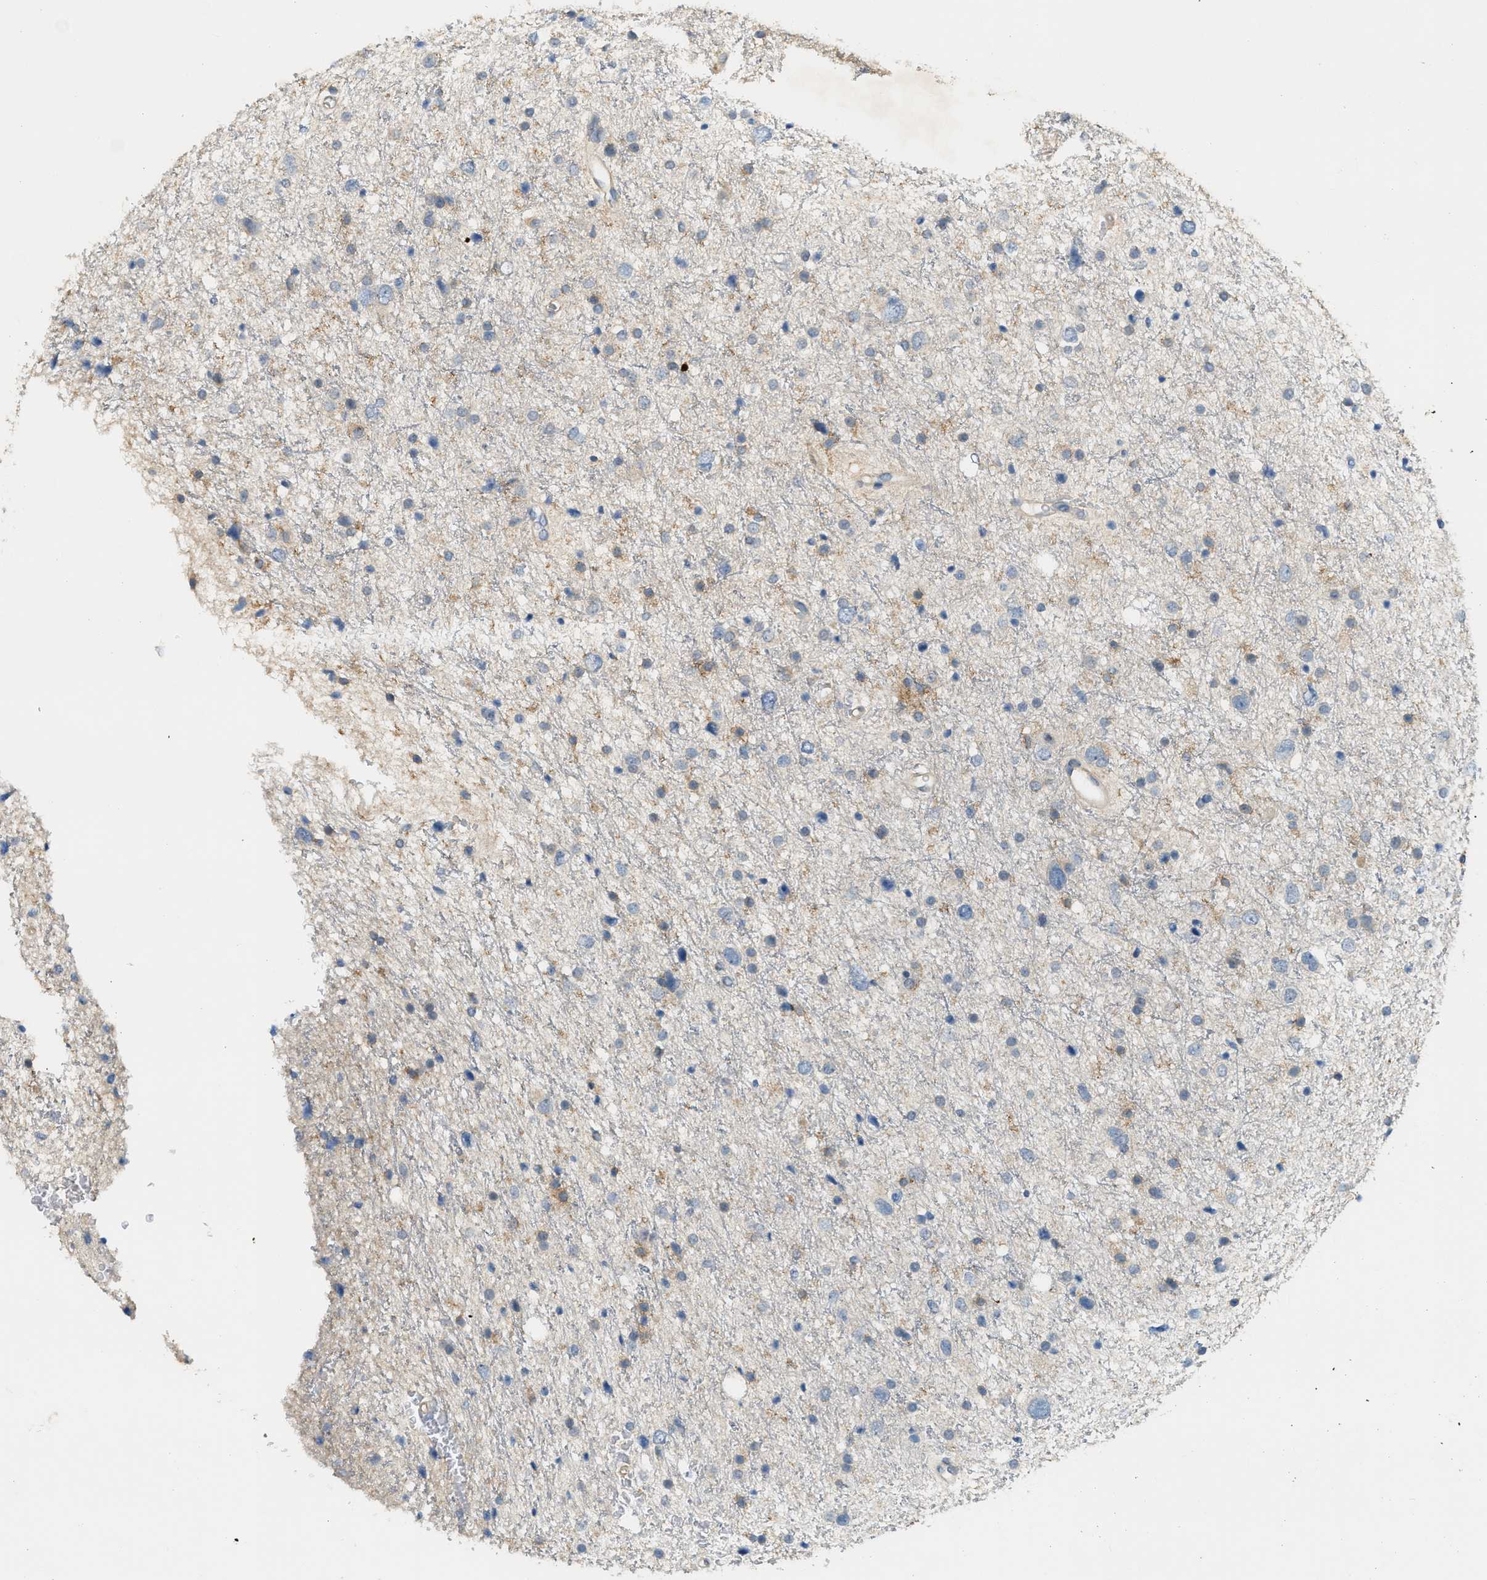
{"staining": {"intensity": "weak", "quantity": ">75%", "location": "cytoplasmic/membranous"}, "tissue": "glioma", "cell_type": "Tumor cells", "image_type": "cancer", "snomed": [{"axis": "morphology", "description": "Glioma, malignant, Low grade"}, {"axis": "topography", "description": "Brain"}], "caption": "A micrograph showing weak cytoplasmic/membranous expression in approximately >75% of tumor cells in glioma, as visualized by brown immunohistochemical staining.", "gene": "PDCL3", "patient": {"sex": "female", "age": 37}}